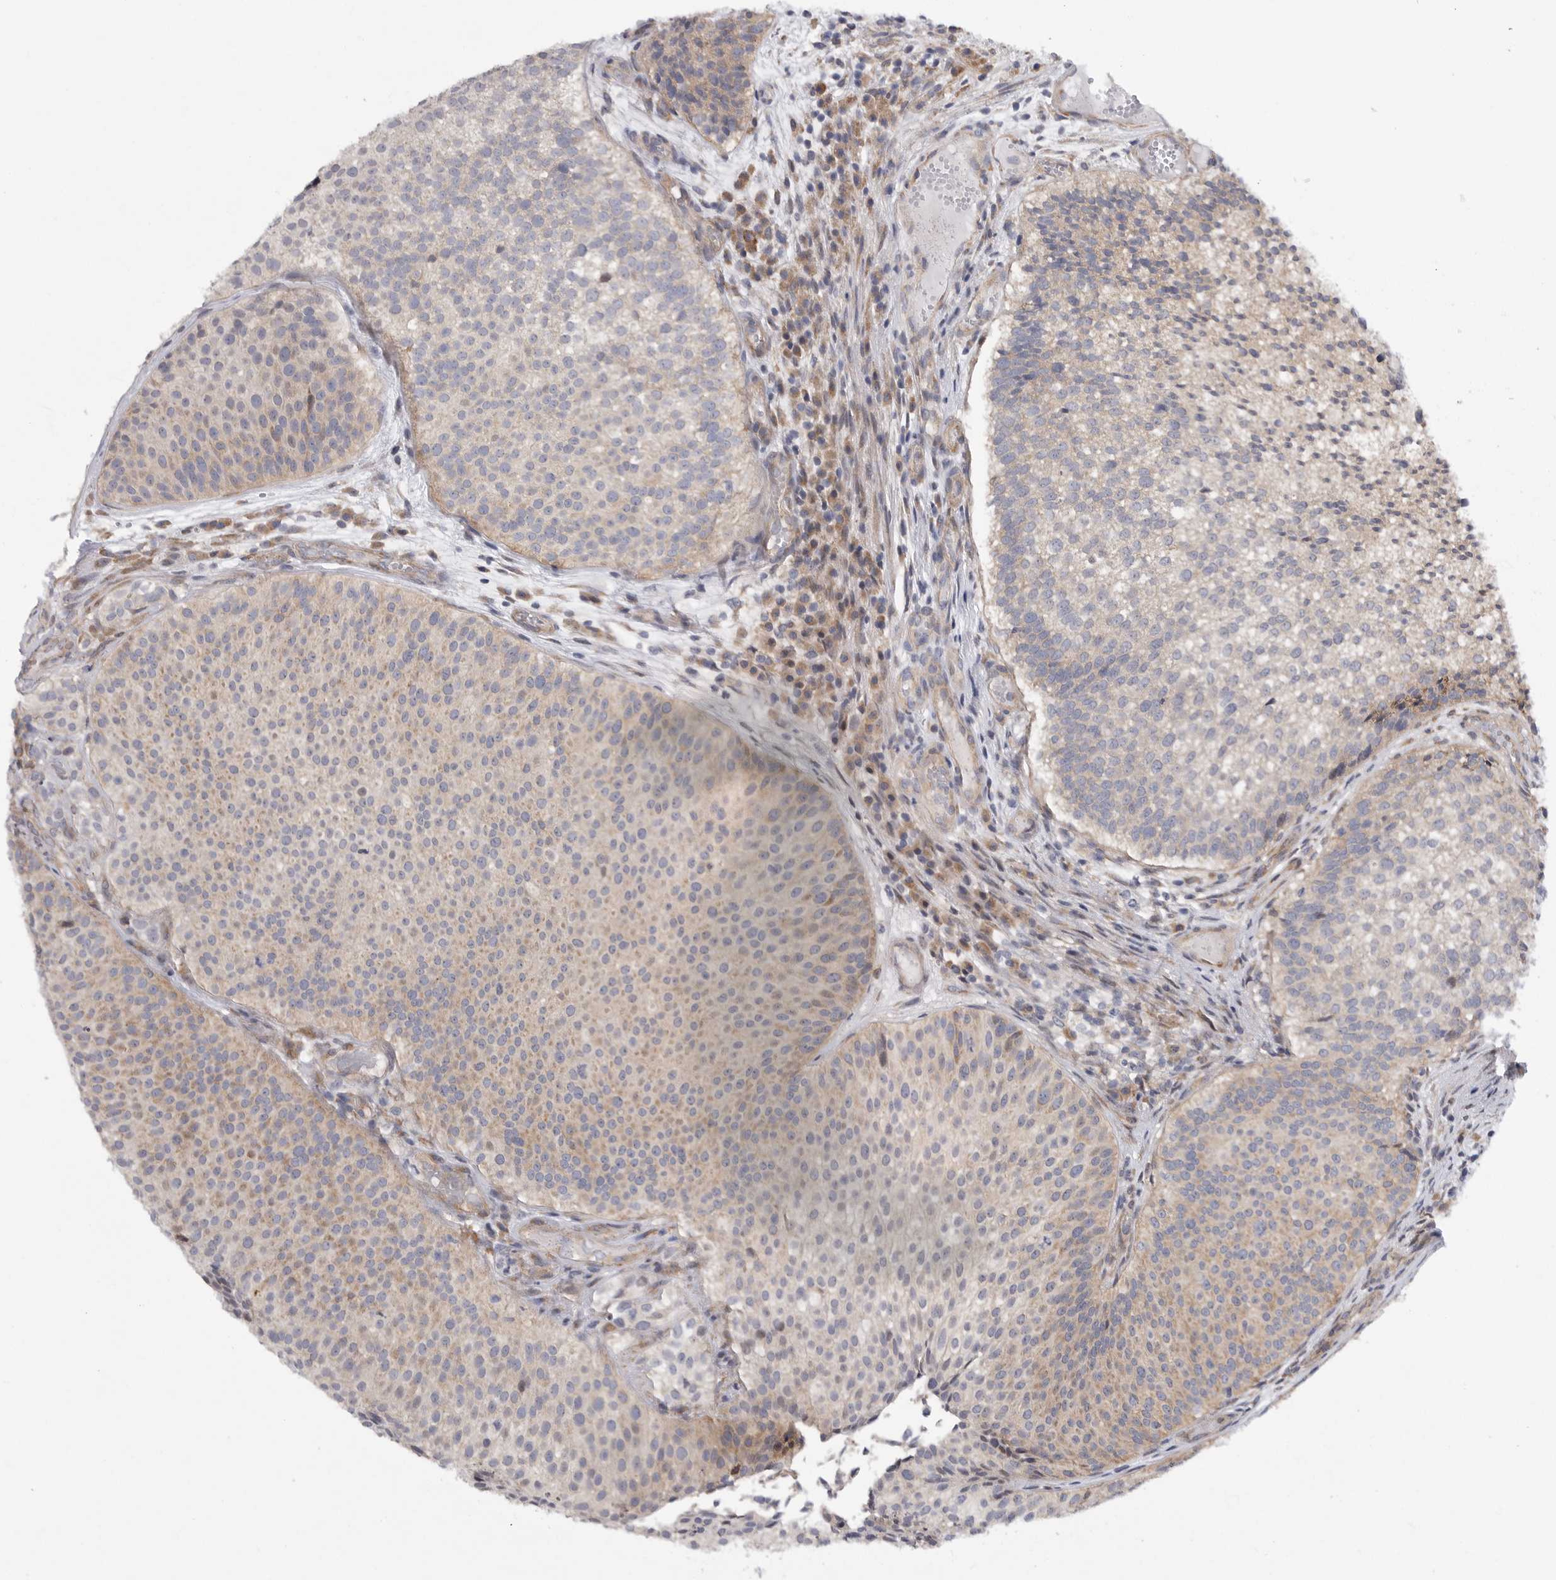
{"staining": {"intensity": "weak", "quantity": "25%-75%", "location": "cytoplasmic/membranous"}, "tissue": "urothelial cancer", "cell_type": "Tumor cells", "image_type": "cancer", "snomed": [{"axis": "morphology", "description": "Urothelial carcinoma, Low grade"}, {"axis": "topography", "description": "Urinary bladder"}], "caption": "A histopathology image of human urothelial cancer stained for a protein reveals weak cytoplasmic/membranous brown staining in tumor cells.", "gene": "FBXO43", "patient": {"sex": "male", "age": 86}}